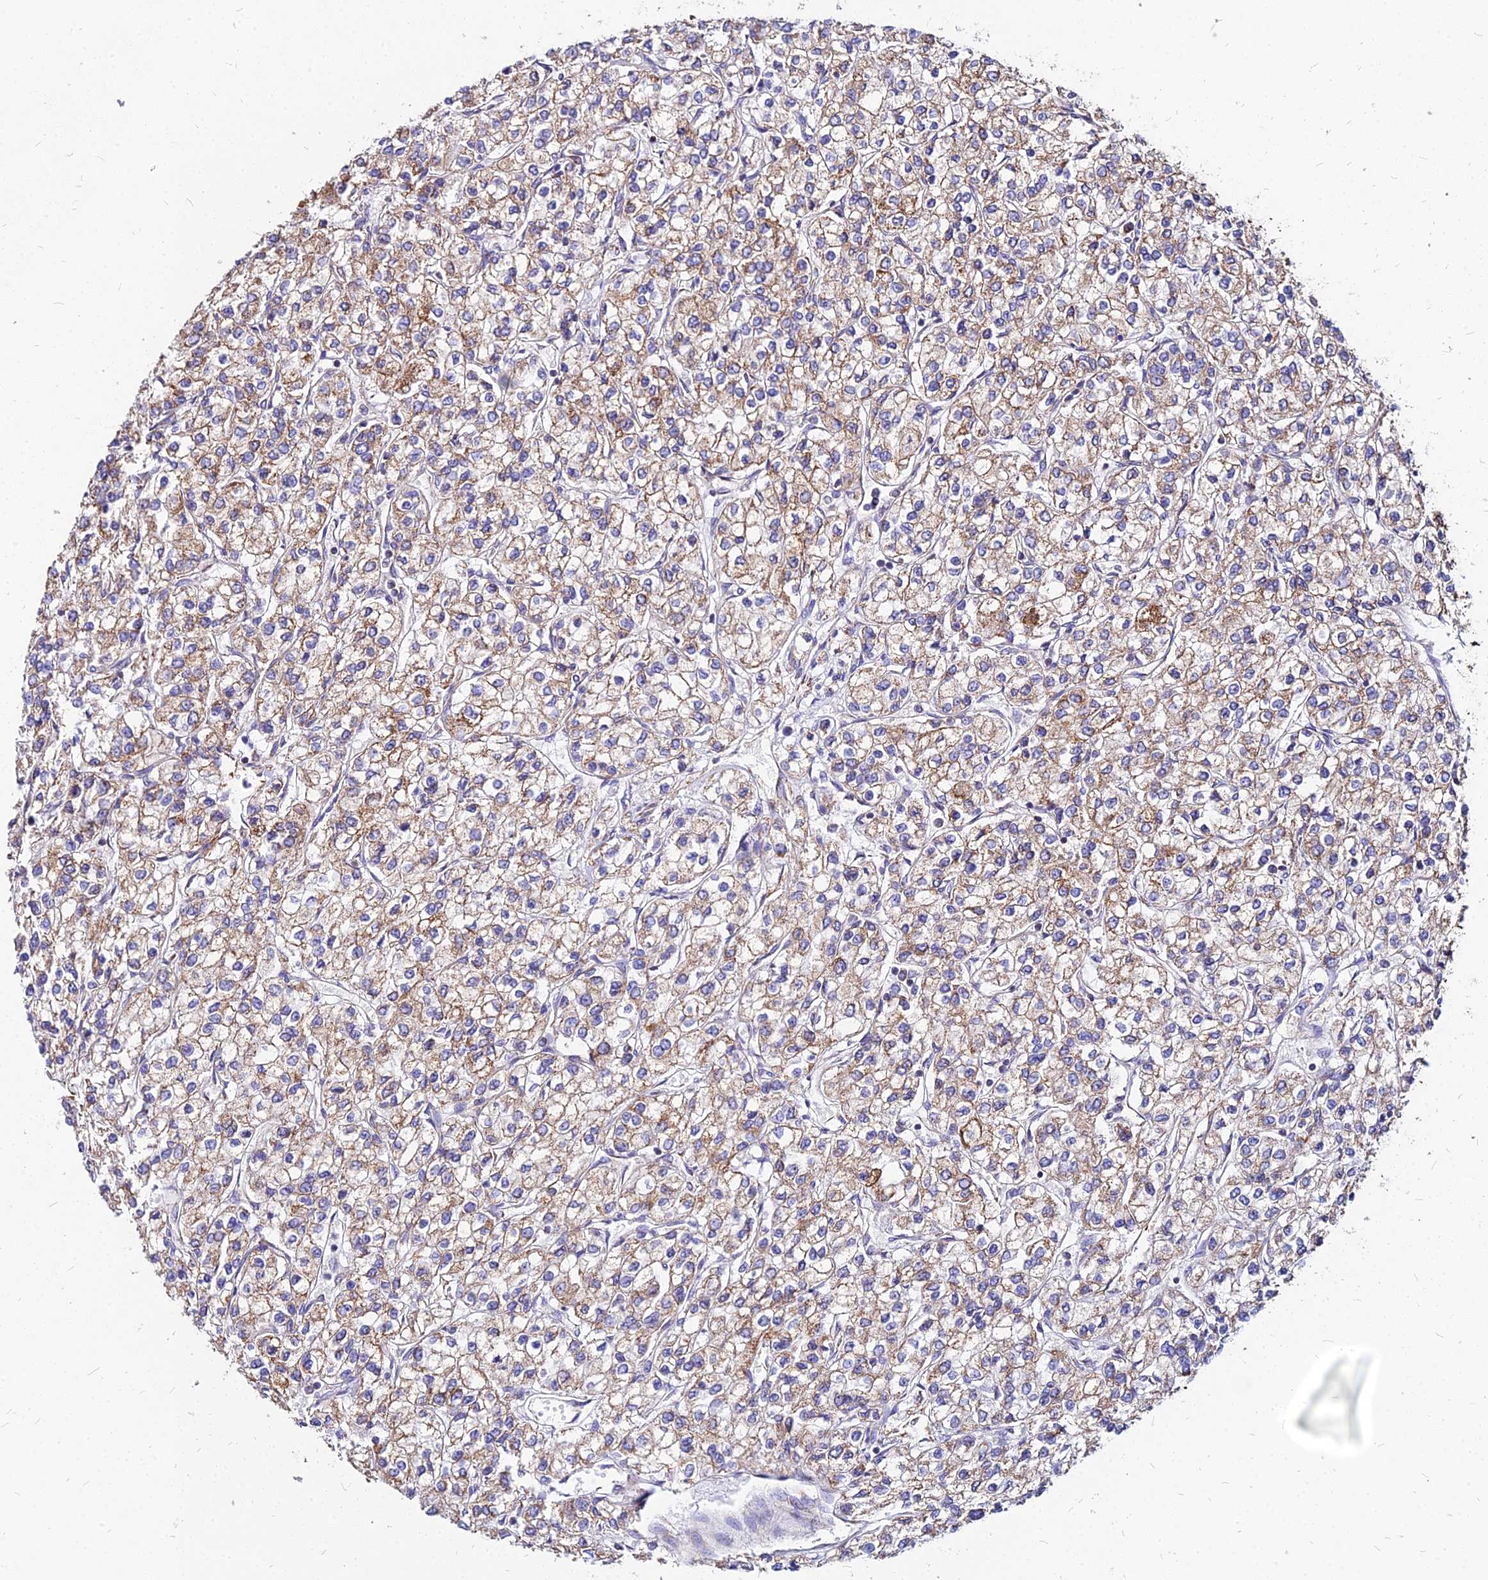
{"staining": {"intensity": "moderate", "quantity": ">75%", "location": "cytoplasmic/membranous"}, "tissue": "renal cancer", "cell_type": "Tumor cells", "image_type": "cancer", "snomed": [{"axis": "morphology", "description": "Adenocarcinoma, NOS"}, {"axis": "topography", "description": "Kidney"}], "caption": "Immunohistochemistry (IHC) of renal cancer demonstrates medium levels of moderate cytoplasmic/membranous staining in about >75% of tumor cells.", "gene": "DLD", "patient": {"sex": "male", "age": 80}}